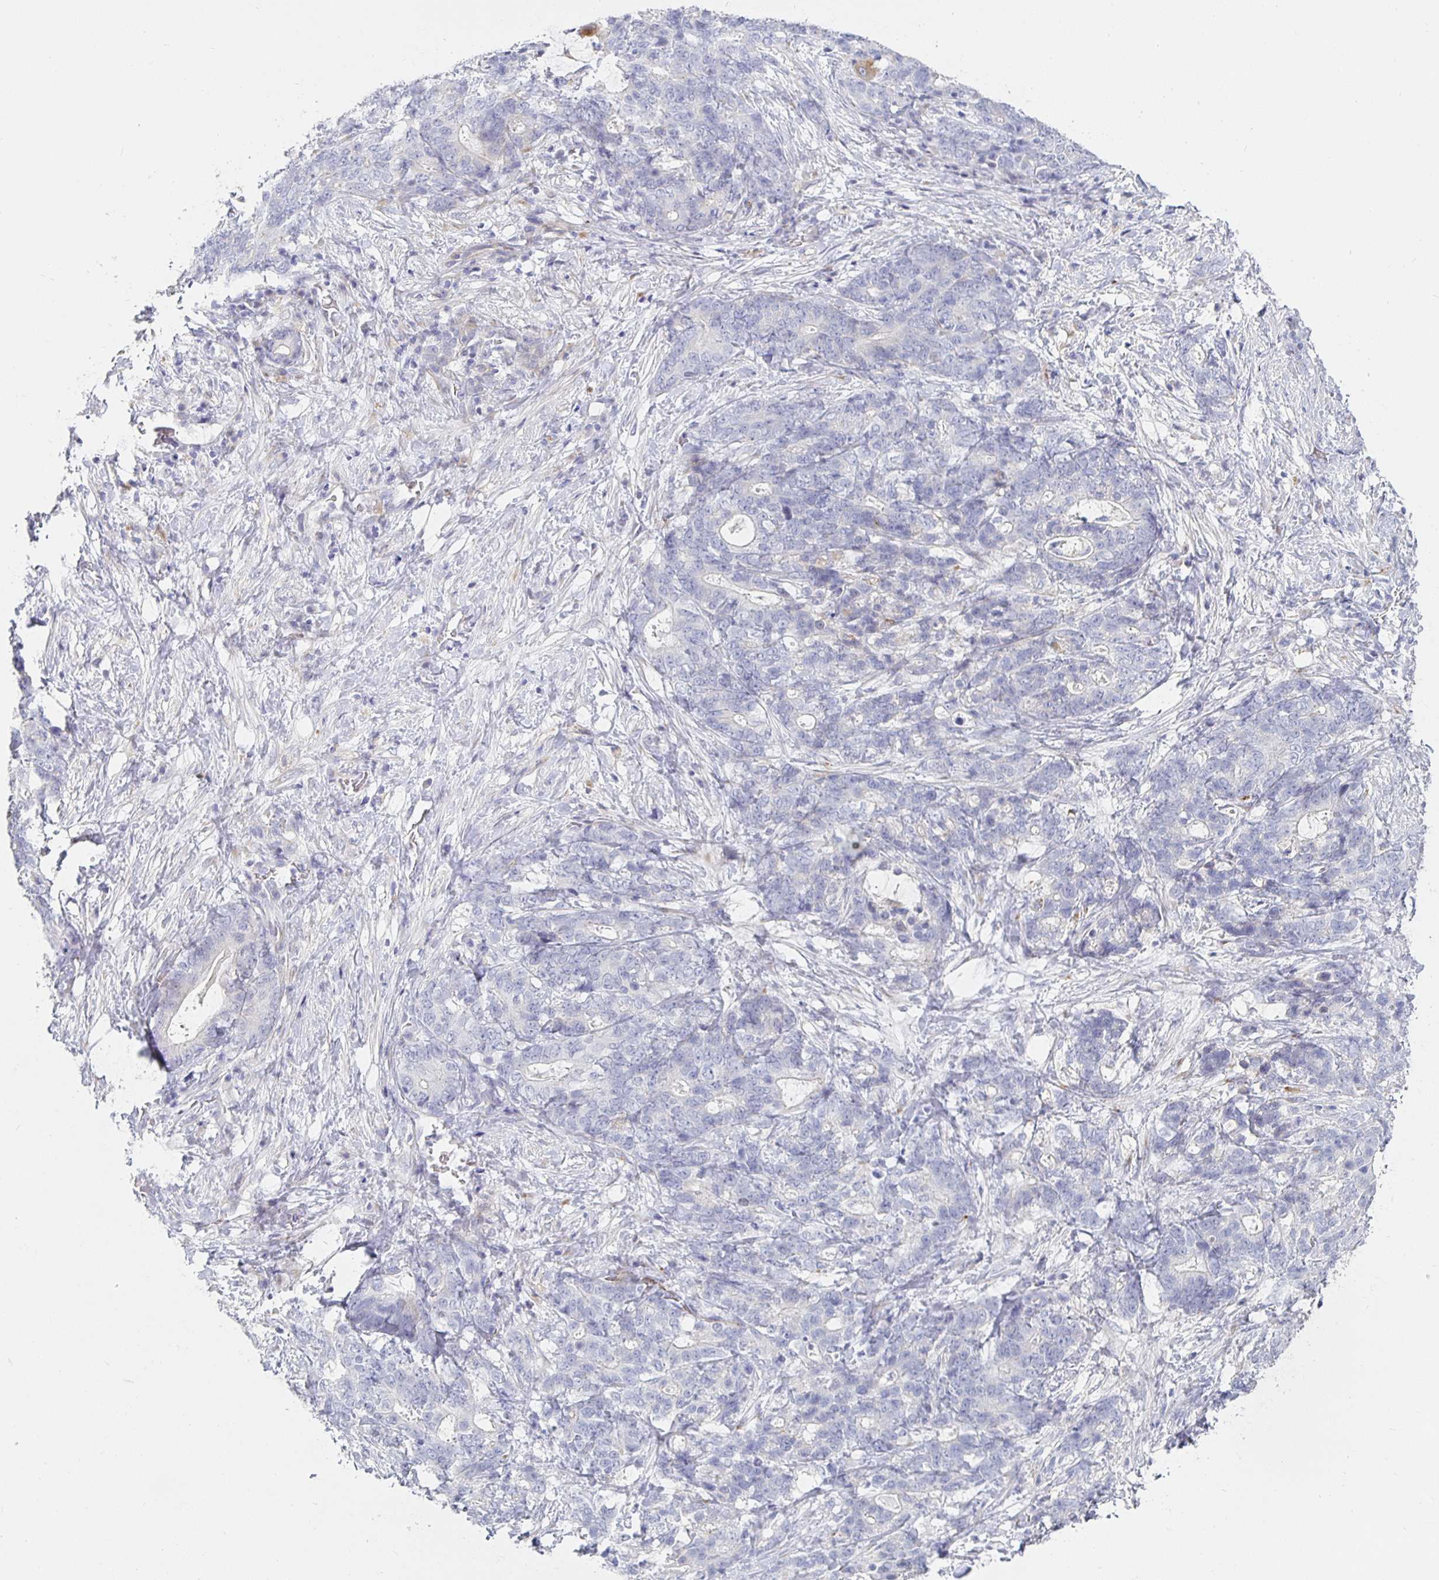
{"staining": {"intensity": "negative", "quantity": "none", "location": "none"}, "tissue": "stomach cancer", "cell_type": "Tumor cells", "image_type": "cancer", "snomed": [{"axis": "morphology", "description": "Normal tissue, NOS"}, {"axis": "morphology", "description": "Adenocarcinoma, NOS"}, {"axis": "topography", "description": "Stomach"}], "caption": "Stomach cancer was stained to show a protein in brown. There is no significant expression in tumor cells.", "gene": "S100G", "patient": {"sex": "female", "age": 64}}